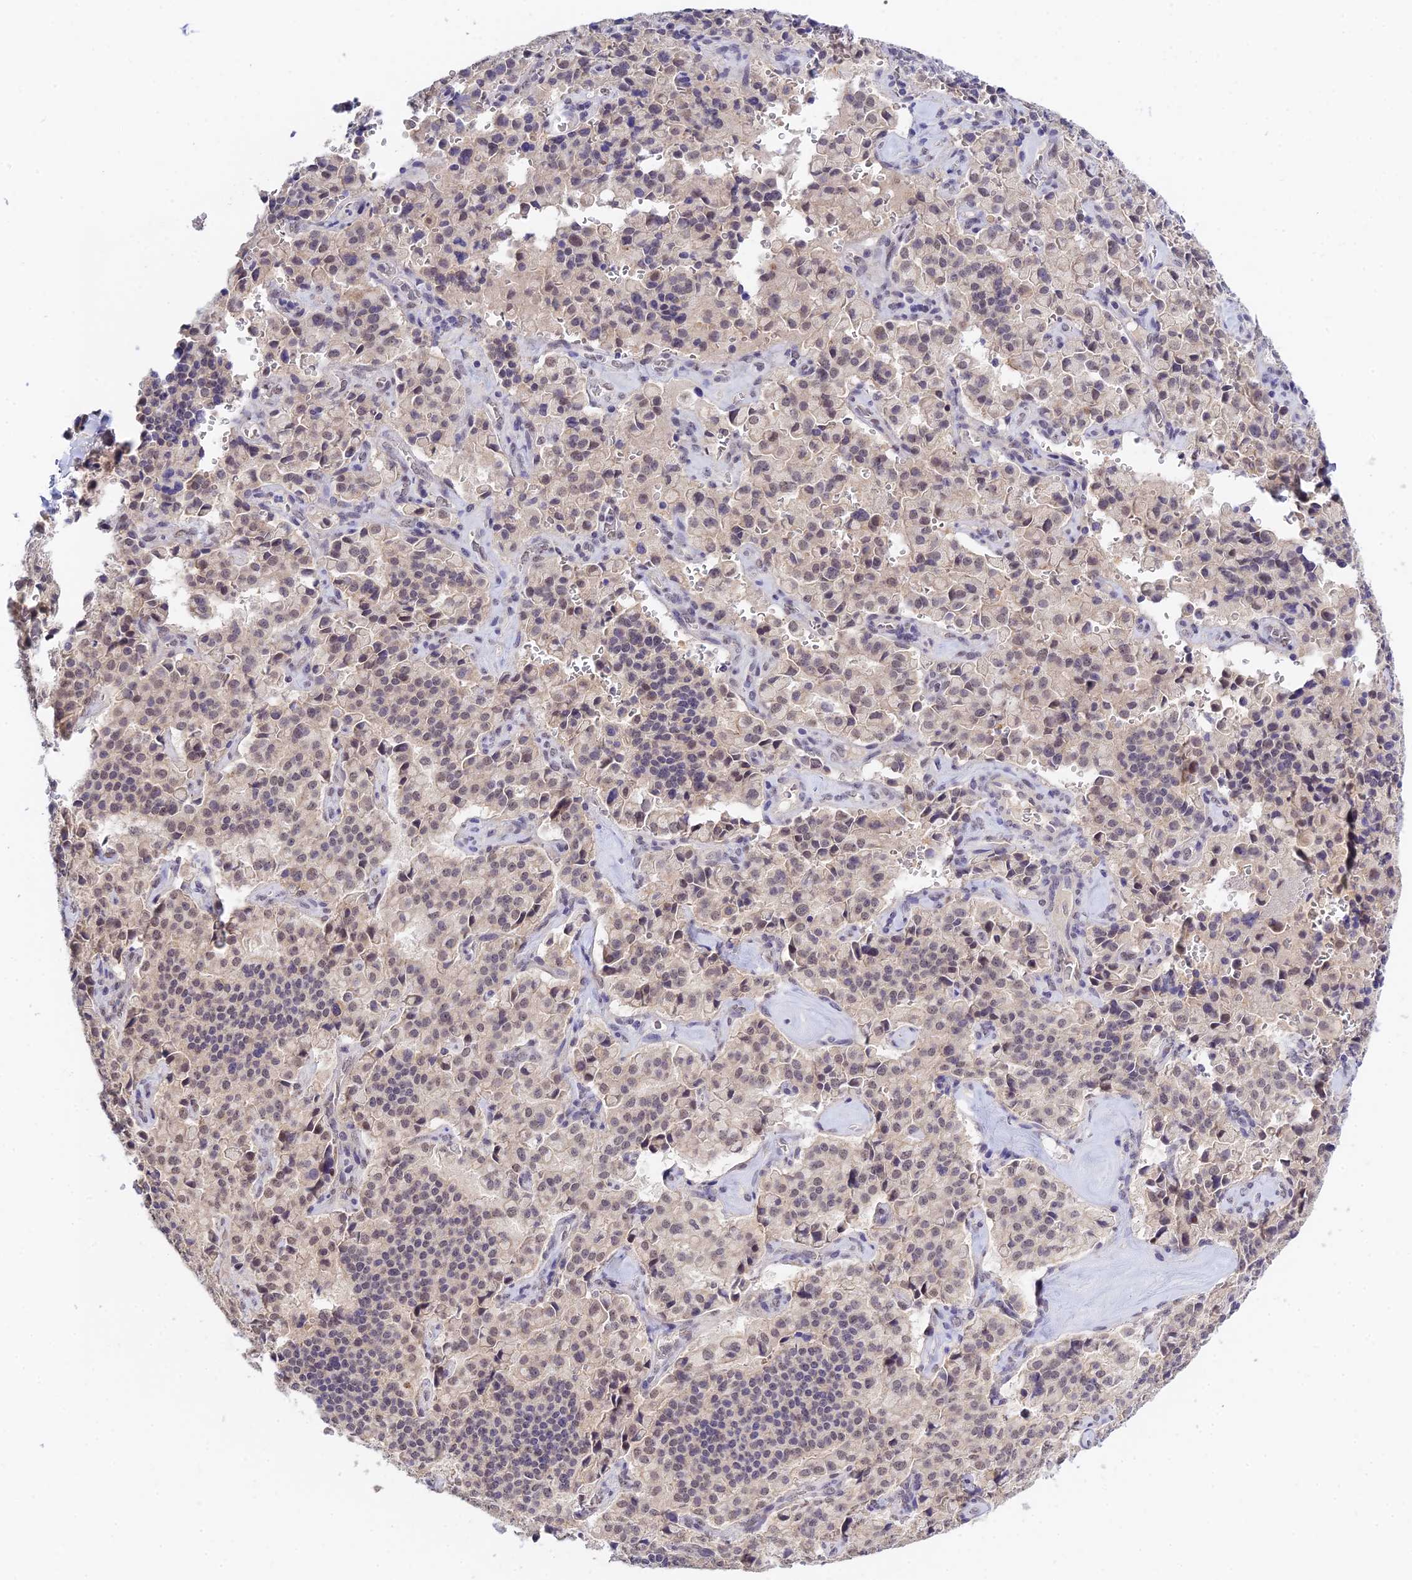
{"staining": {"intensity": "weak", "quantity": "<25%", "location": "nuclear"}, "tissue": "pancreatic cancer", "cell_type": "Tumor cells", "image_type": "cancer", "snomed": [{"axis": "morphology", "description": "Adenocarcinoma, NOS"}, {"axis": "topography", "description": "Pancreas"}], "caption": "DAB immunohistochemical staining of pancreatic adenocarcinoma exhibits no significant expression in tumor cells. (DAB (3,3'-diaminobenzidine) immunohistochemistry with hematoxylin counter stain).", "gene": "HOXB1", "patient": {"sex": "male", "age": 65}}